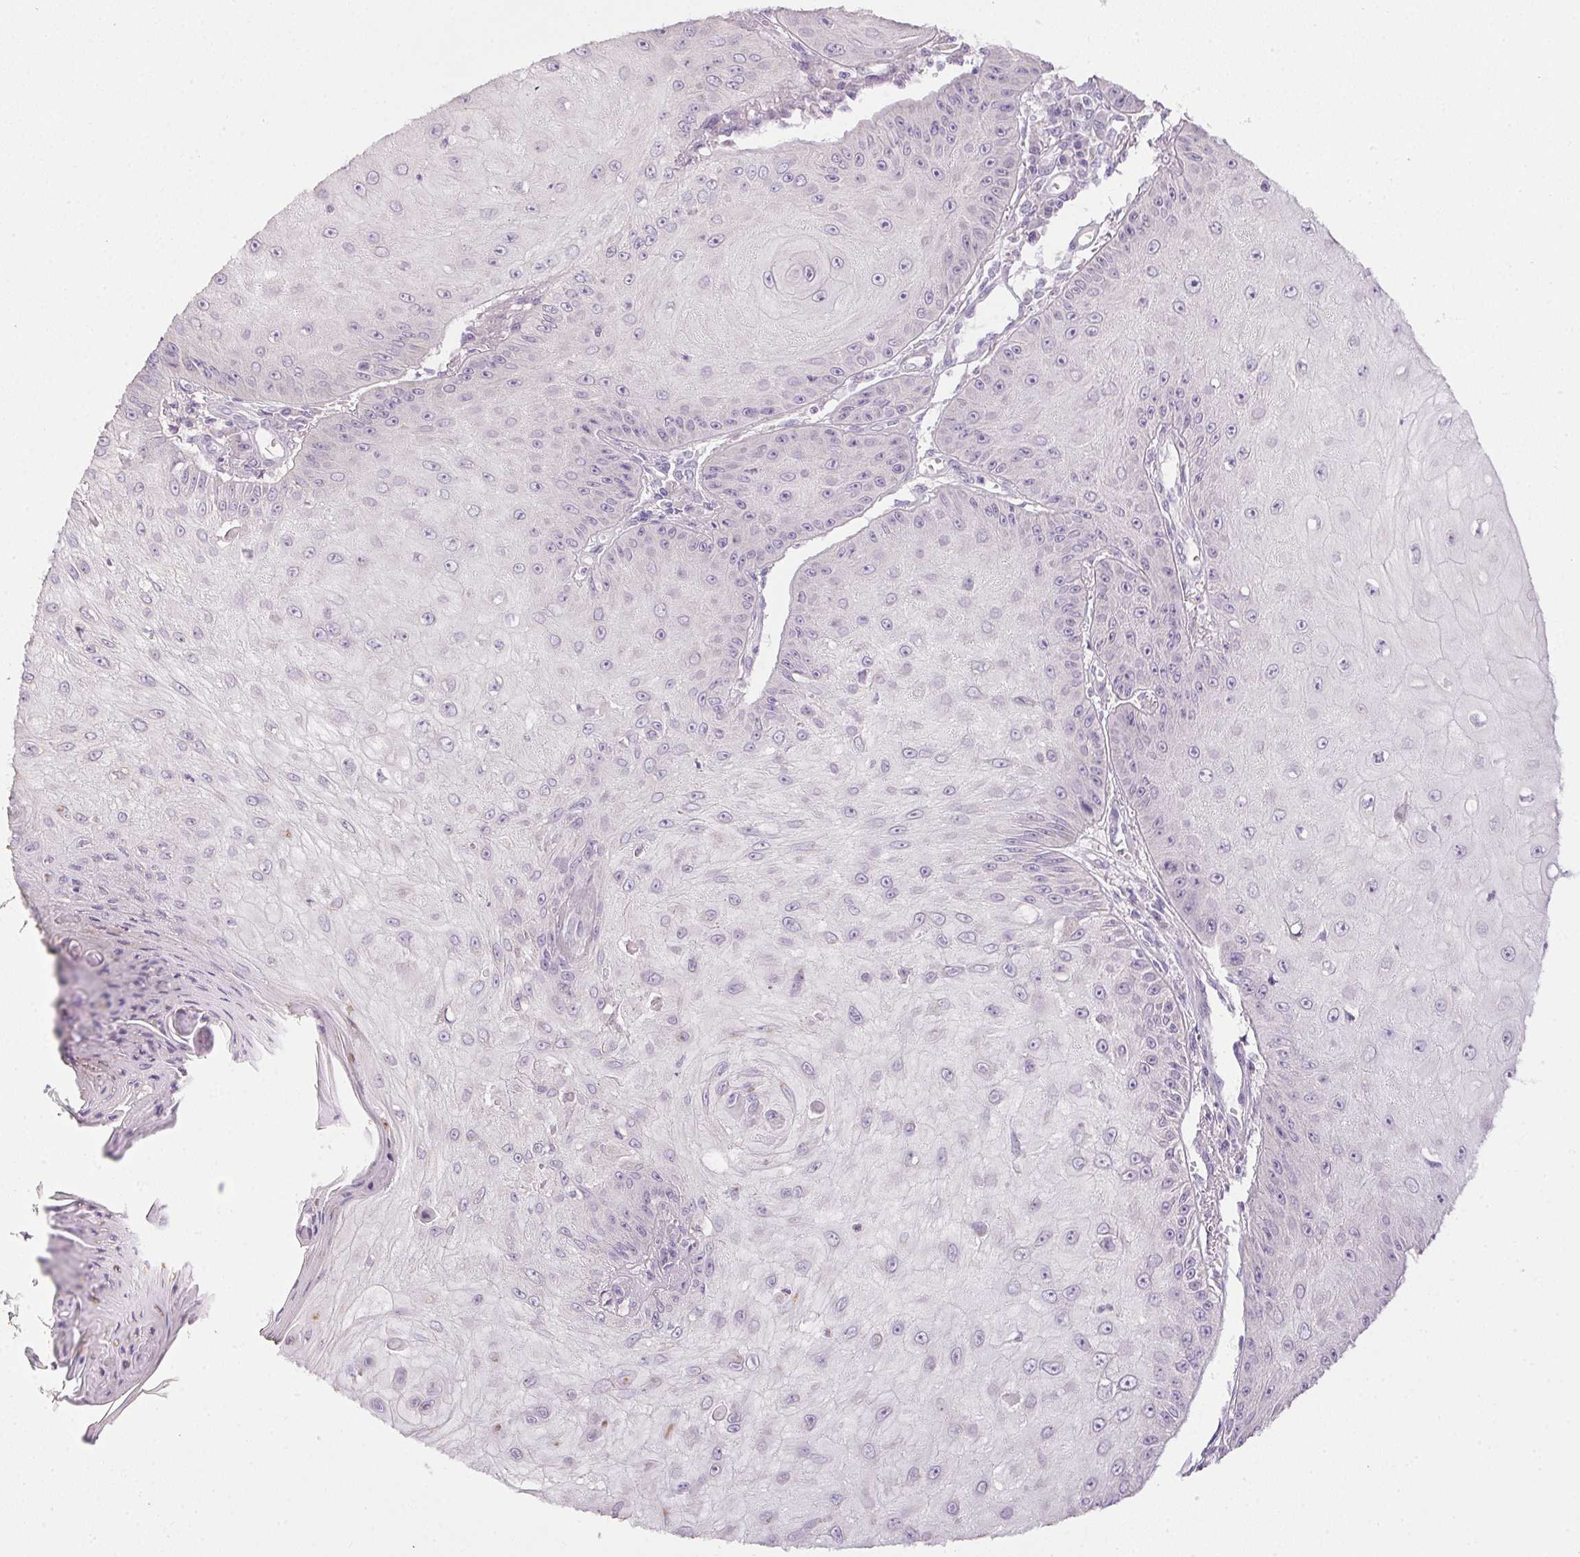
{"staining": {"intensity": "negative", "quantity": "none", "location": "none"}, "tissue": "skin cancer", "cell_type": "Tumor cells", "image_type": "cancer", "snomed": [{"axis": "morphology", "description": "Squamous cell carcinoma, NOS"}, {"axis": "topography", "description": "Skin"}], "caption": "IHC image of squamous cell carcinoma (skin) stained for a protein (brown), which displays no expression in tumor cells.", "gene": "SPACA9", "patient": {"sex": "male", "age": 70}}